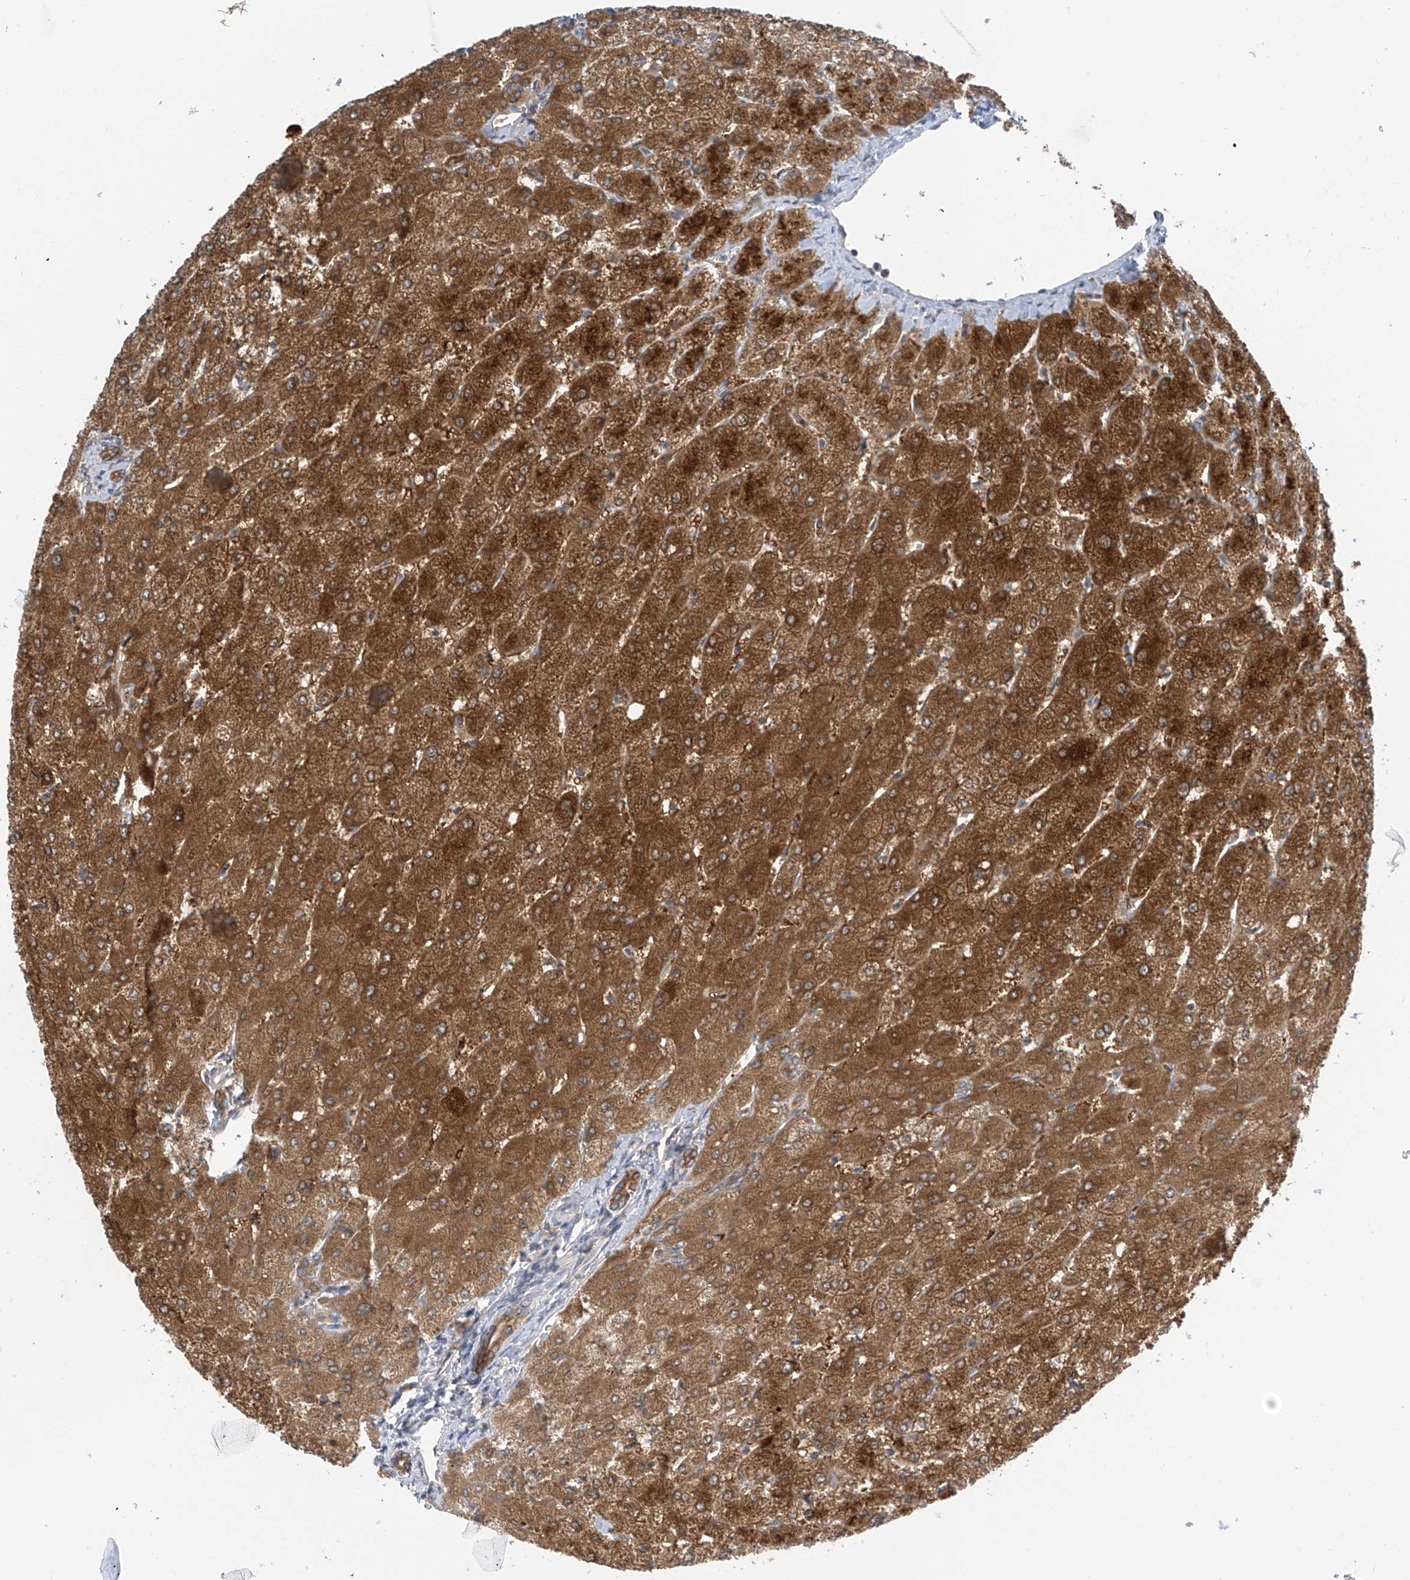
{"staining": {"intensity": "moderate", "quantity": ">75%", "location": "cytoplasmic/membranous"}, "tissue": "liver", "cell_type": "Cholangiocytes", "image_type": "normal", "snomed": [{"axis": "morphology", "description": "Normal tissue, NOS"}, {"axis": "topography", "description": "Liver"}], "caption": "Cholangiocytes exhibit medium levels of moderate cytoplasmic/membranous staining in approximately >75% of cells in benign human liver. The staining is performed using DAB (3,3'-diaminobenzidine) brown chromogen to label protein expression. The nuclei are counter-stained blue using hematoxylin.", "gene": "APLF", "patient": {"sex": "female", "age": 54}}